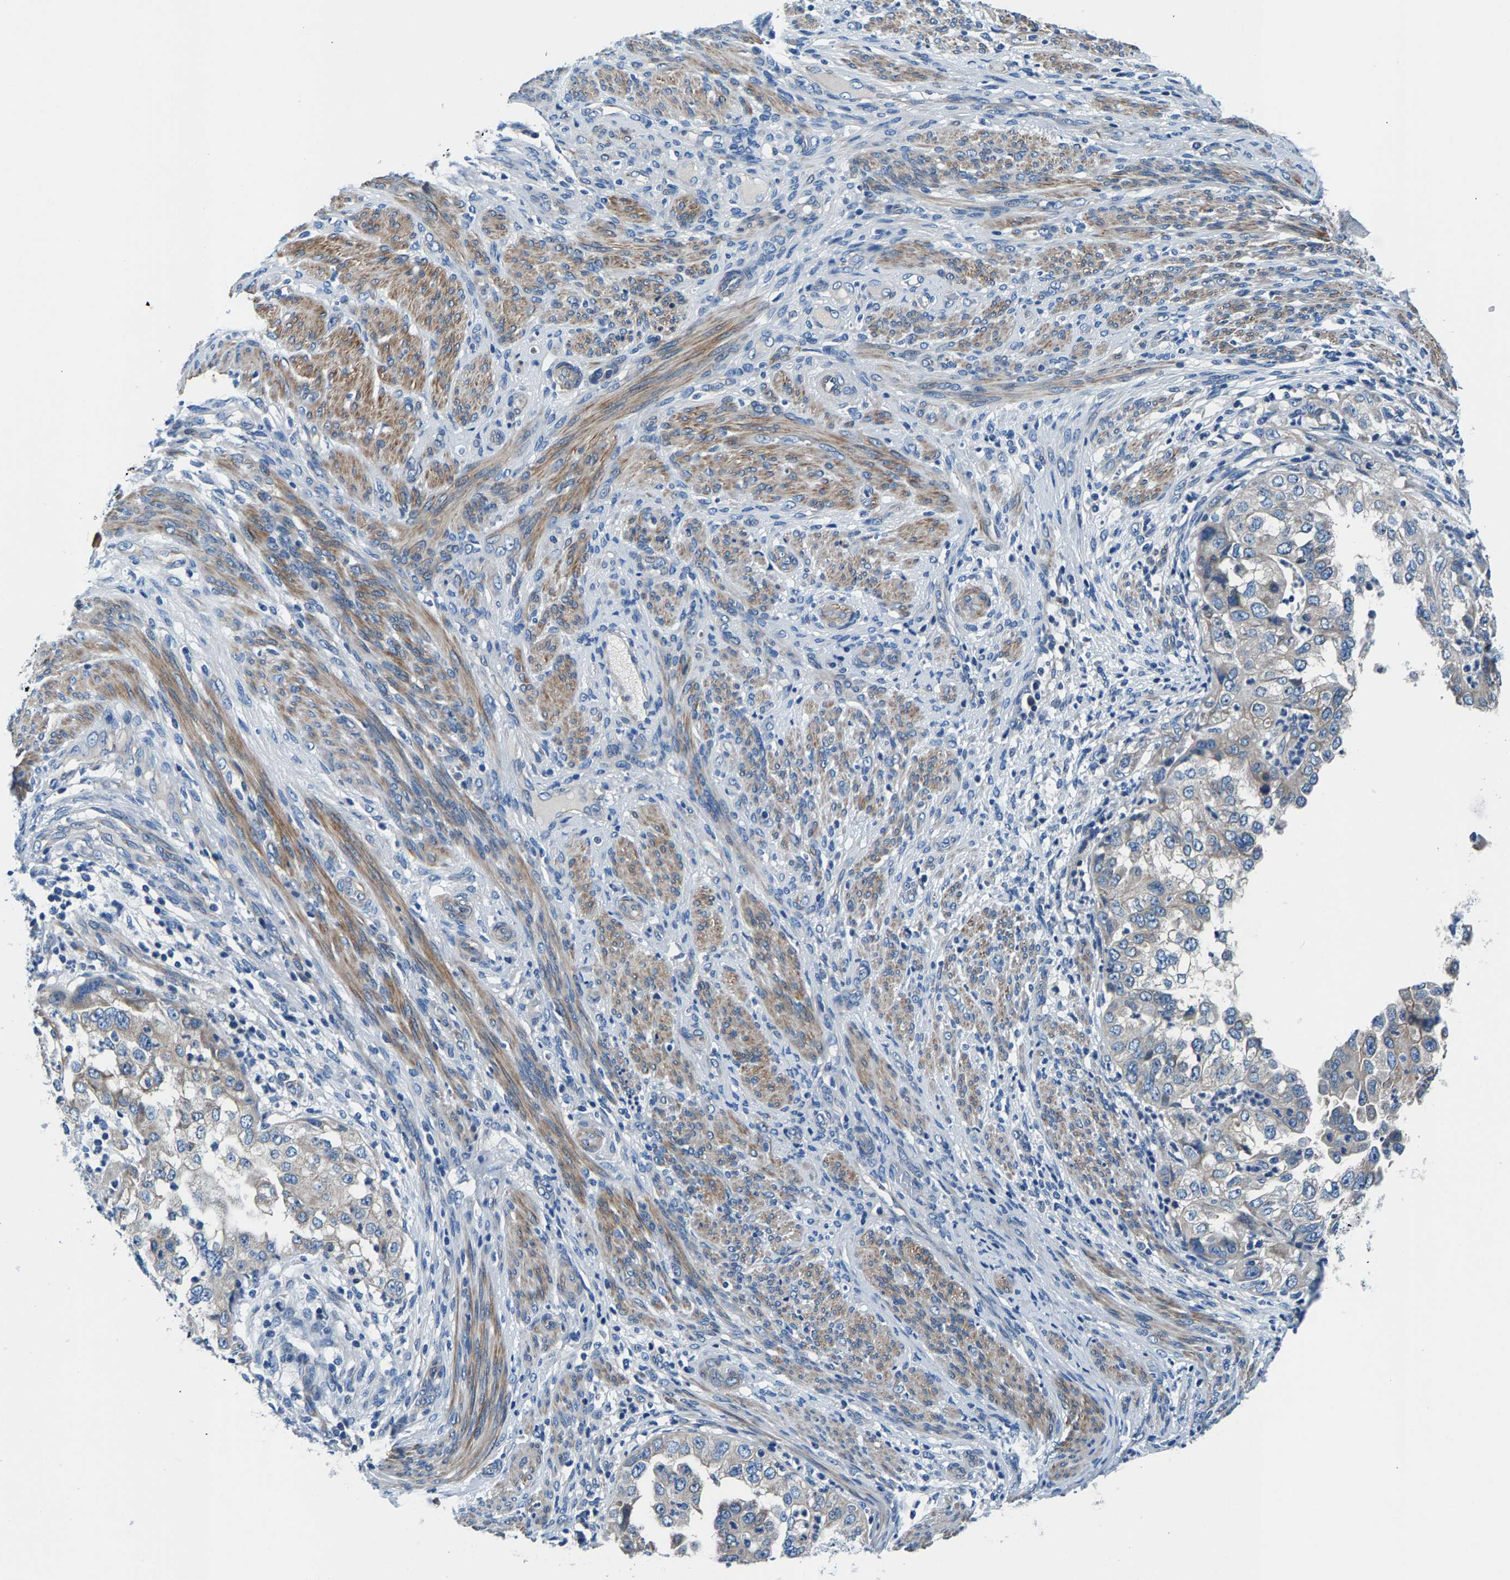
{"staining": {"intensity": "weak", "quantity": "25%-75%", "location": "cytoplasmic/membranous"}, "tissue": "endometrial cancer", "cell_type": "Tumor cells", "image_type": "cancer", "snomed": [{"axis": "morphology", "description": "Adenocarcinoma, NOS"}, {"axis": "topography", "description": "Endometrium"}], "caption": "An immunohistochemistry micrograph of tumor tissue is shown. Protein staining in brown highlights weak cytoplasmic/membranous positivity in adenocarcinoma (endometrial) within tumor cells.", "gene": "CDRT4", "patient": {"sex": "female", "age": 85}}